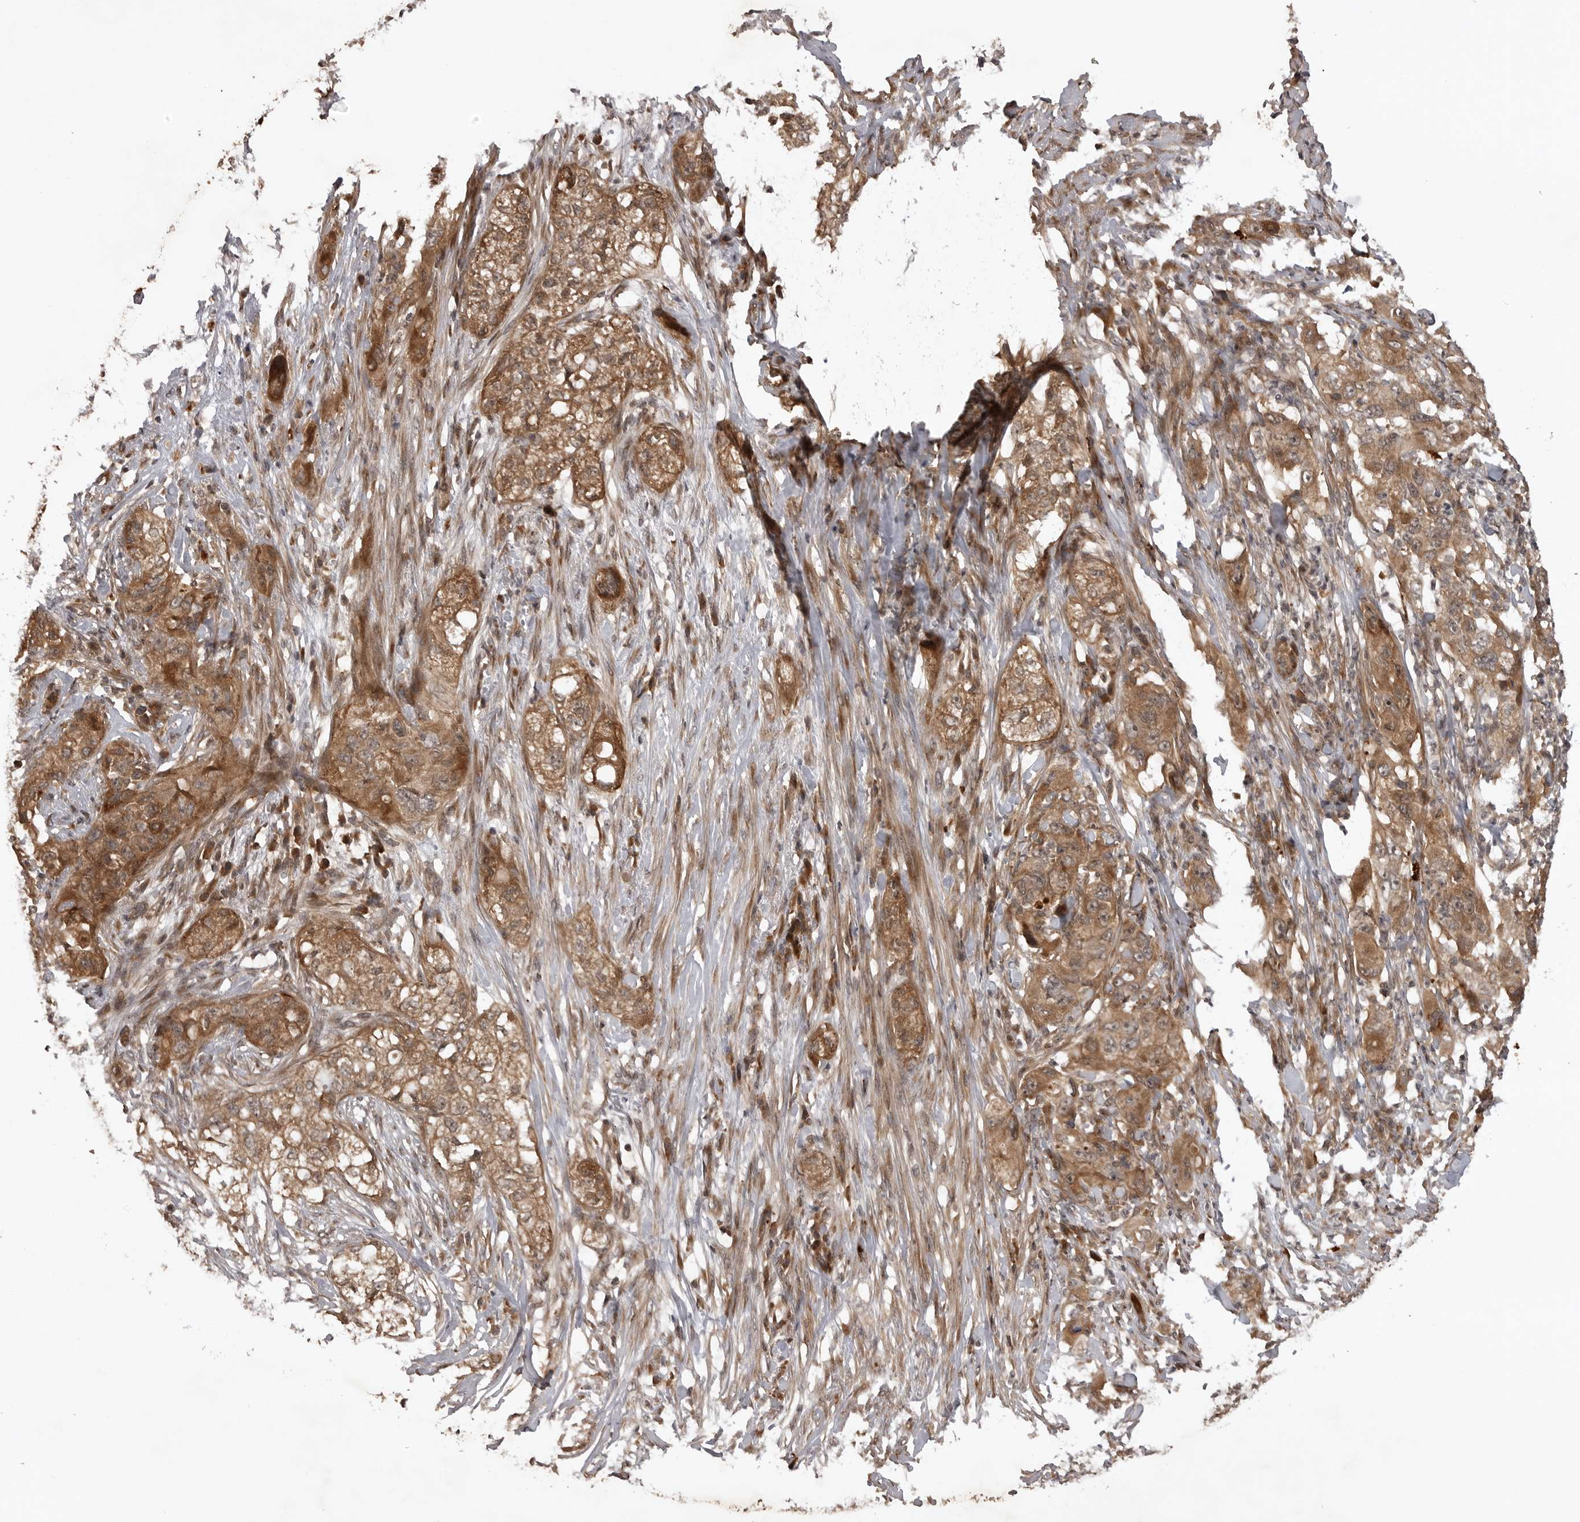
{"staining": {"intensity": "moderate", "quantity": ">75%", "location": "cytoplasmic/membranous"}, "tissue": "pancreatic cancer", "cell_type": "Tumor cells", "image_type": "cancer", "snomed": [{"axis": "morphology", "description": "Adenocarcinoma, NOS"}, {"axis": "topography", "description": "Pancreas"}], "caption": "Human pancreatic cancer (adenocarcinoma) stained with a protein marker demonstrates moderate staining in tumor cells.", "gene": "AKAP7", "patient": {"sex": "female", "age": 78}}